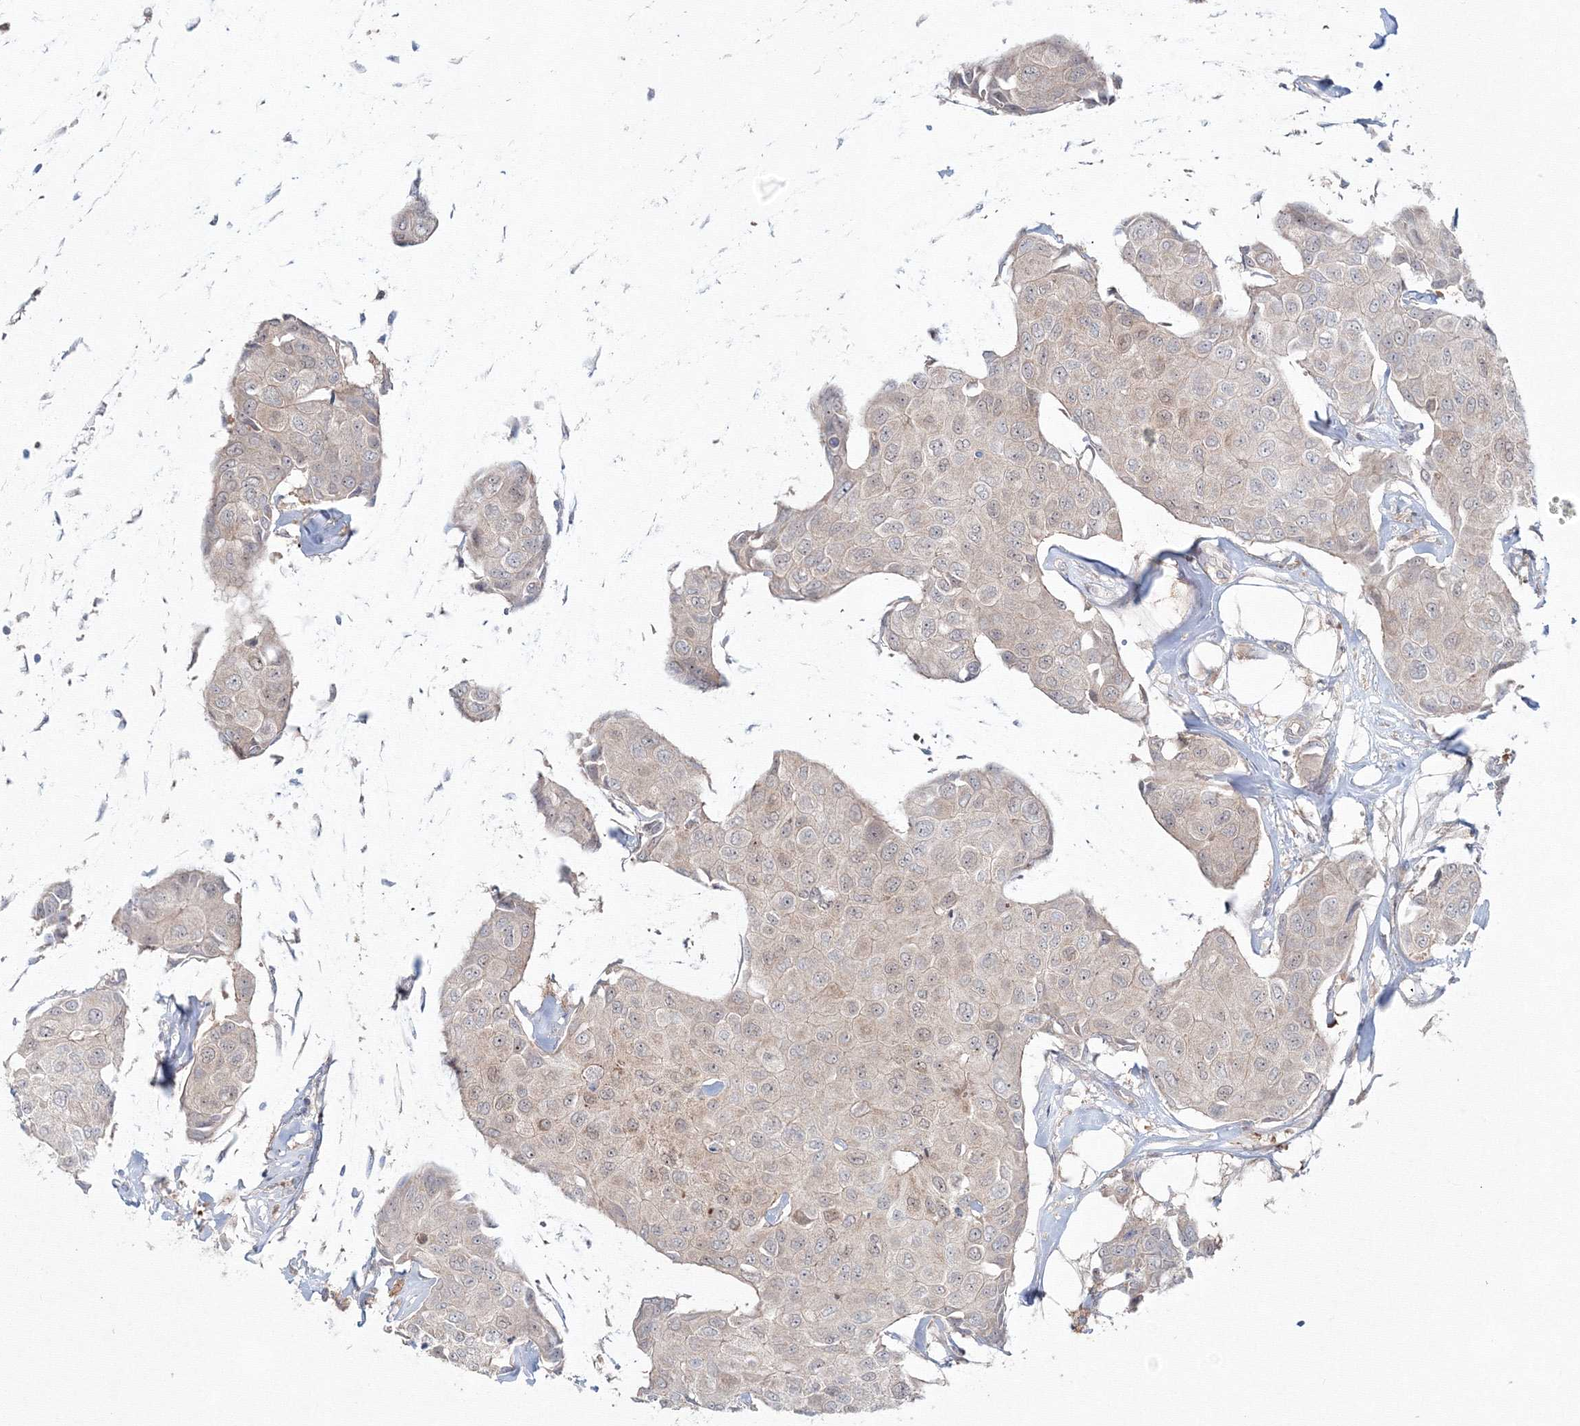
{"staining": {"intensity": "weak", "quantity": "<25%", "location": "cytoplasmic/membranous,nuclear"}, "tissue": "breast cancer", "cell_type": "Tumor cells", "image_type": "cancer", "snomed": [{"axis": "morphology", "description": "Duct carcinoma"}, {"axis": "topography", "description": "Breast"}], "caption": "There is no significant expression in tumor cells of breast intraductal carcinoma.", "gene": "MKRN2", "patient": {"sex": "female", "age": 80}}